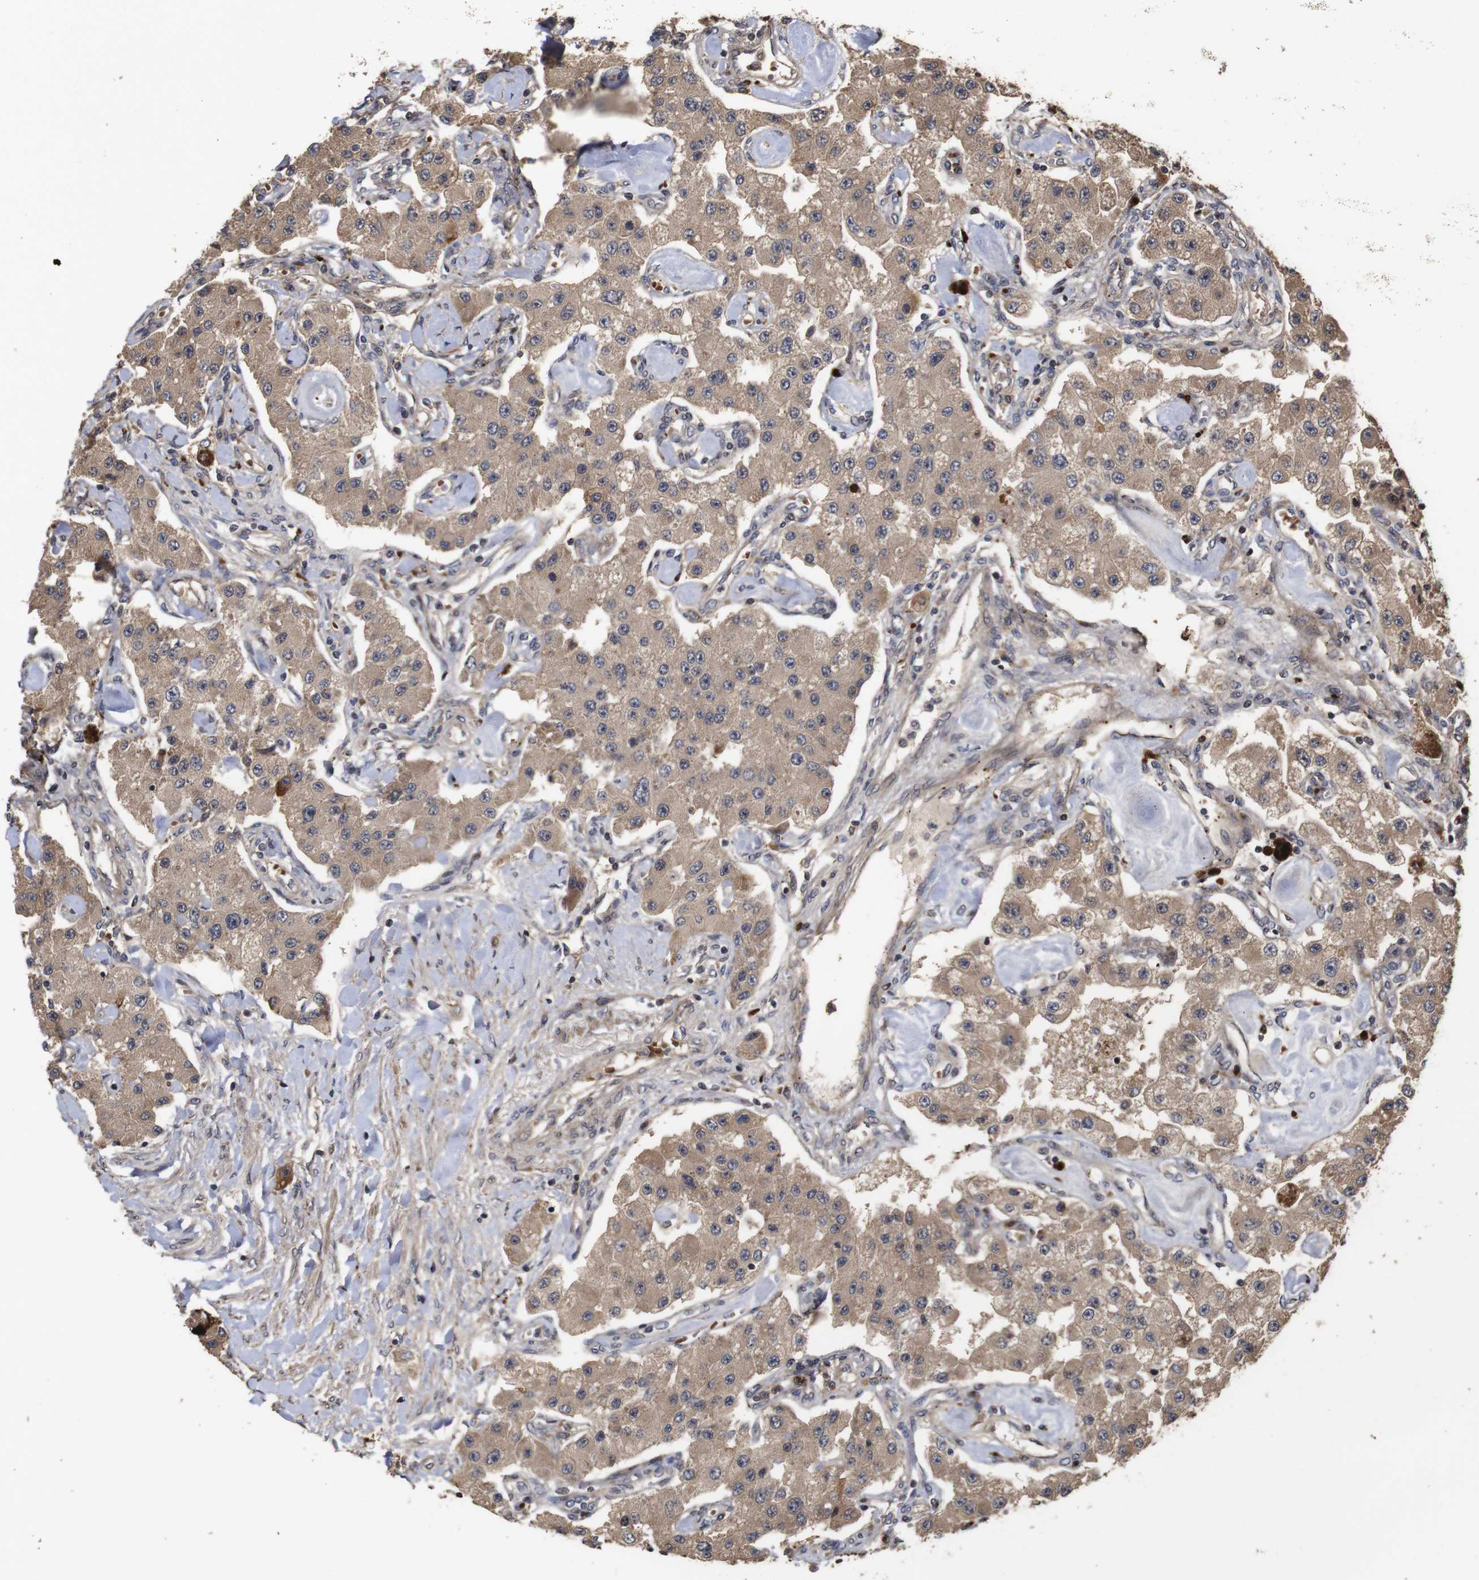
{"staining": {"intensity": "moderate", "quantity": ">75%", "location": "cytoplasmic/membranous"}, "tissue": "carcinoid", "cell_type": "Tumor cells", "image_type": "cancer", "snomed": [{"axis": "morphology", "description": "Carcinoid, malignant, NOS"}, {"axis": "topography", "description": "Pancreas"}], "caption": "Immunohistochemical staining of carcinoid (malignant) reveals medium levels of moderate cytoplasmic/membranous staining in approximately >75% of tumor cells.", "gene": "PTPN14", "patient": {"sex": "male", "age": 41}}